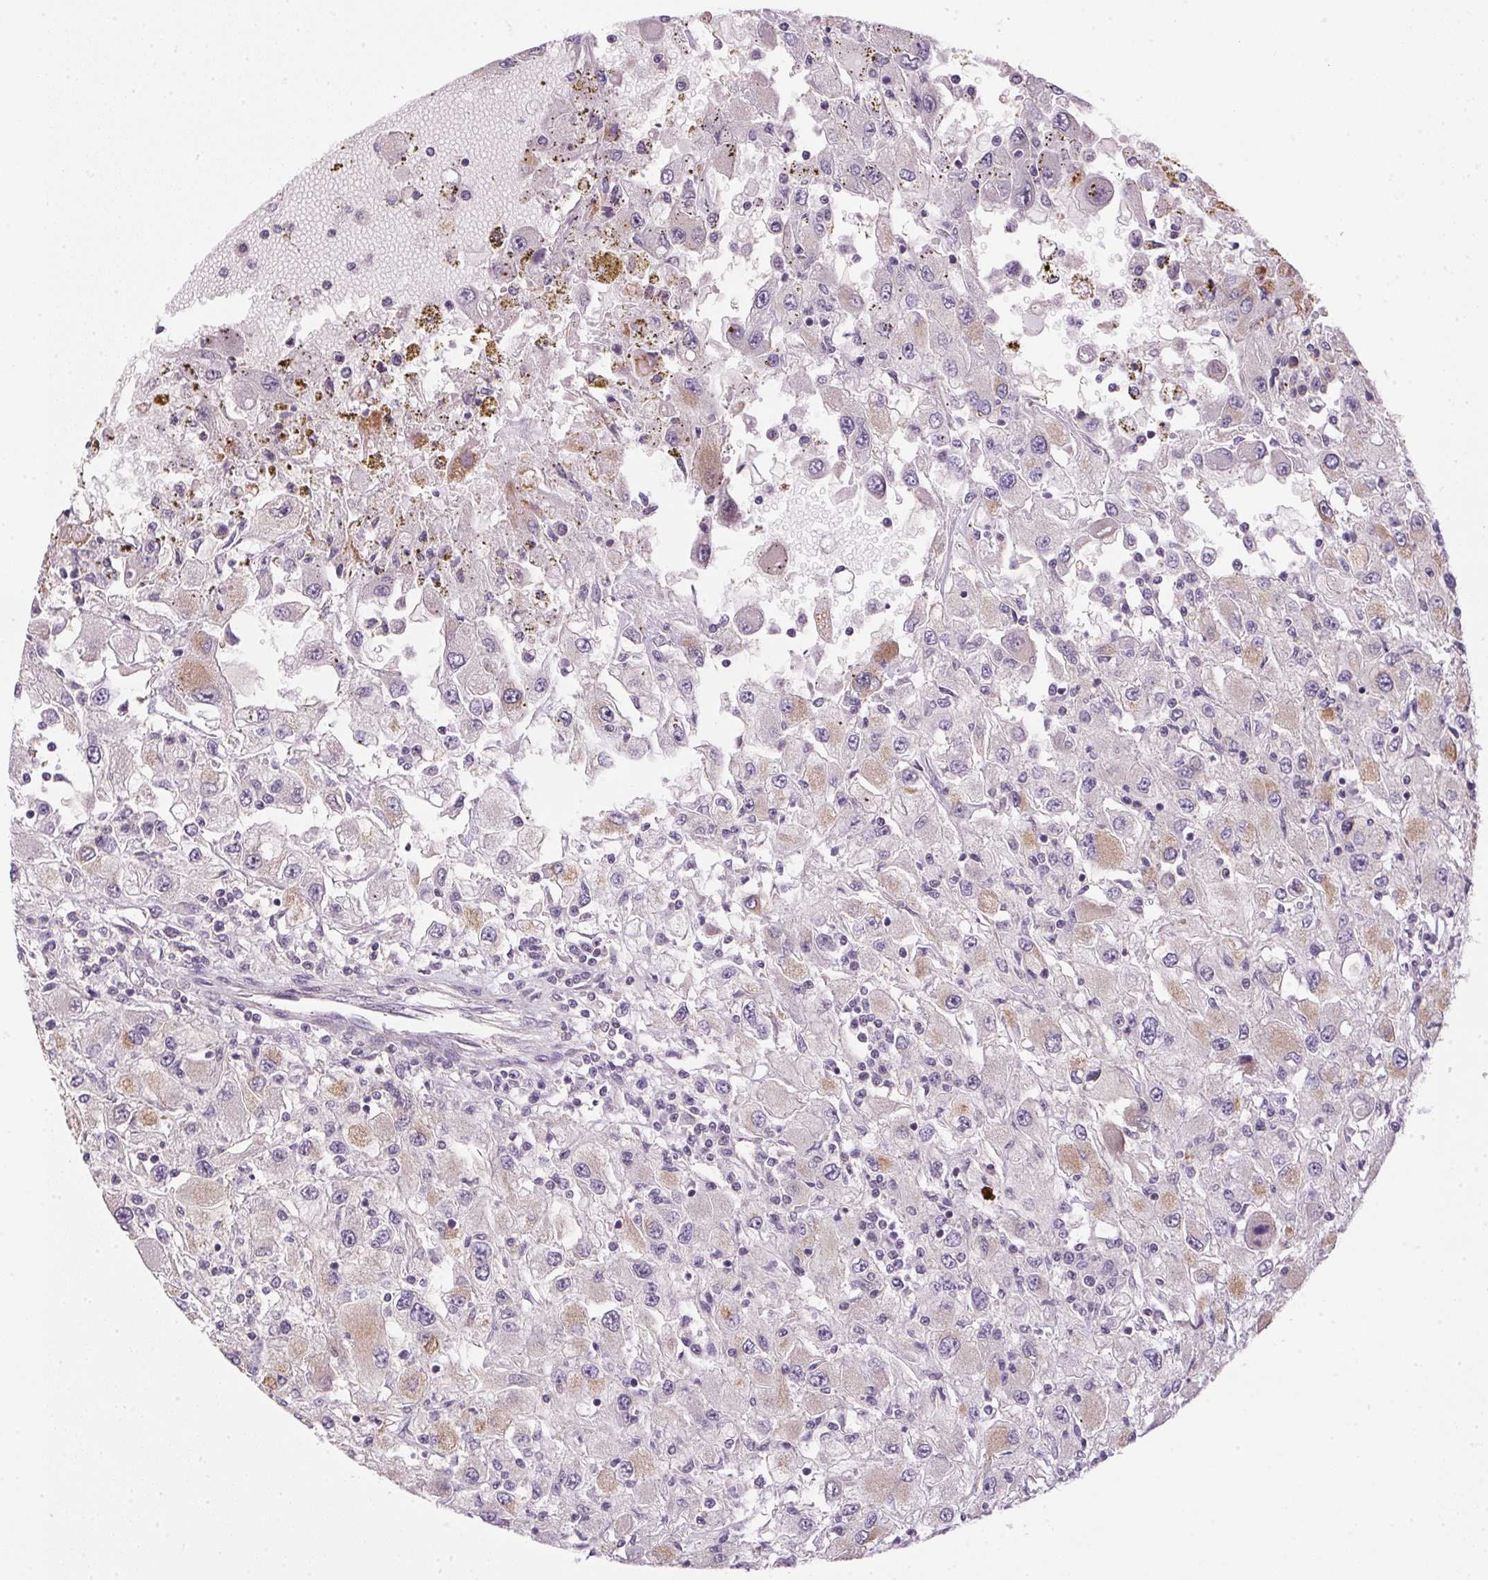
{"staining": {"intensity": "negative", "quantity": "none", "location": "none"}, "tissue": "renal cancer", "cell_type": "Tumor cells", "image_type": "cancer", "snomed": [{"axis": "morphology", "description": "Adenocarcinoma, NOS"}, {"axis": "topography", "description": "Kidney"}], "caption": "This is a histopathology image of immunohistochemistry (IHC) staining of adenocarcinoma (renal), which shows no staining in tumor cells.", "gene": "SC5D", "patient": {"sex": "female", "age": 67}}